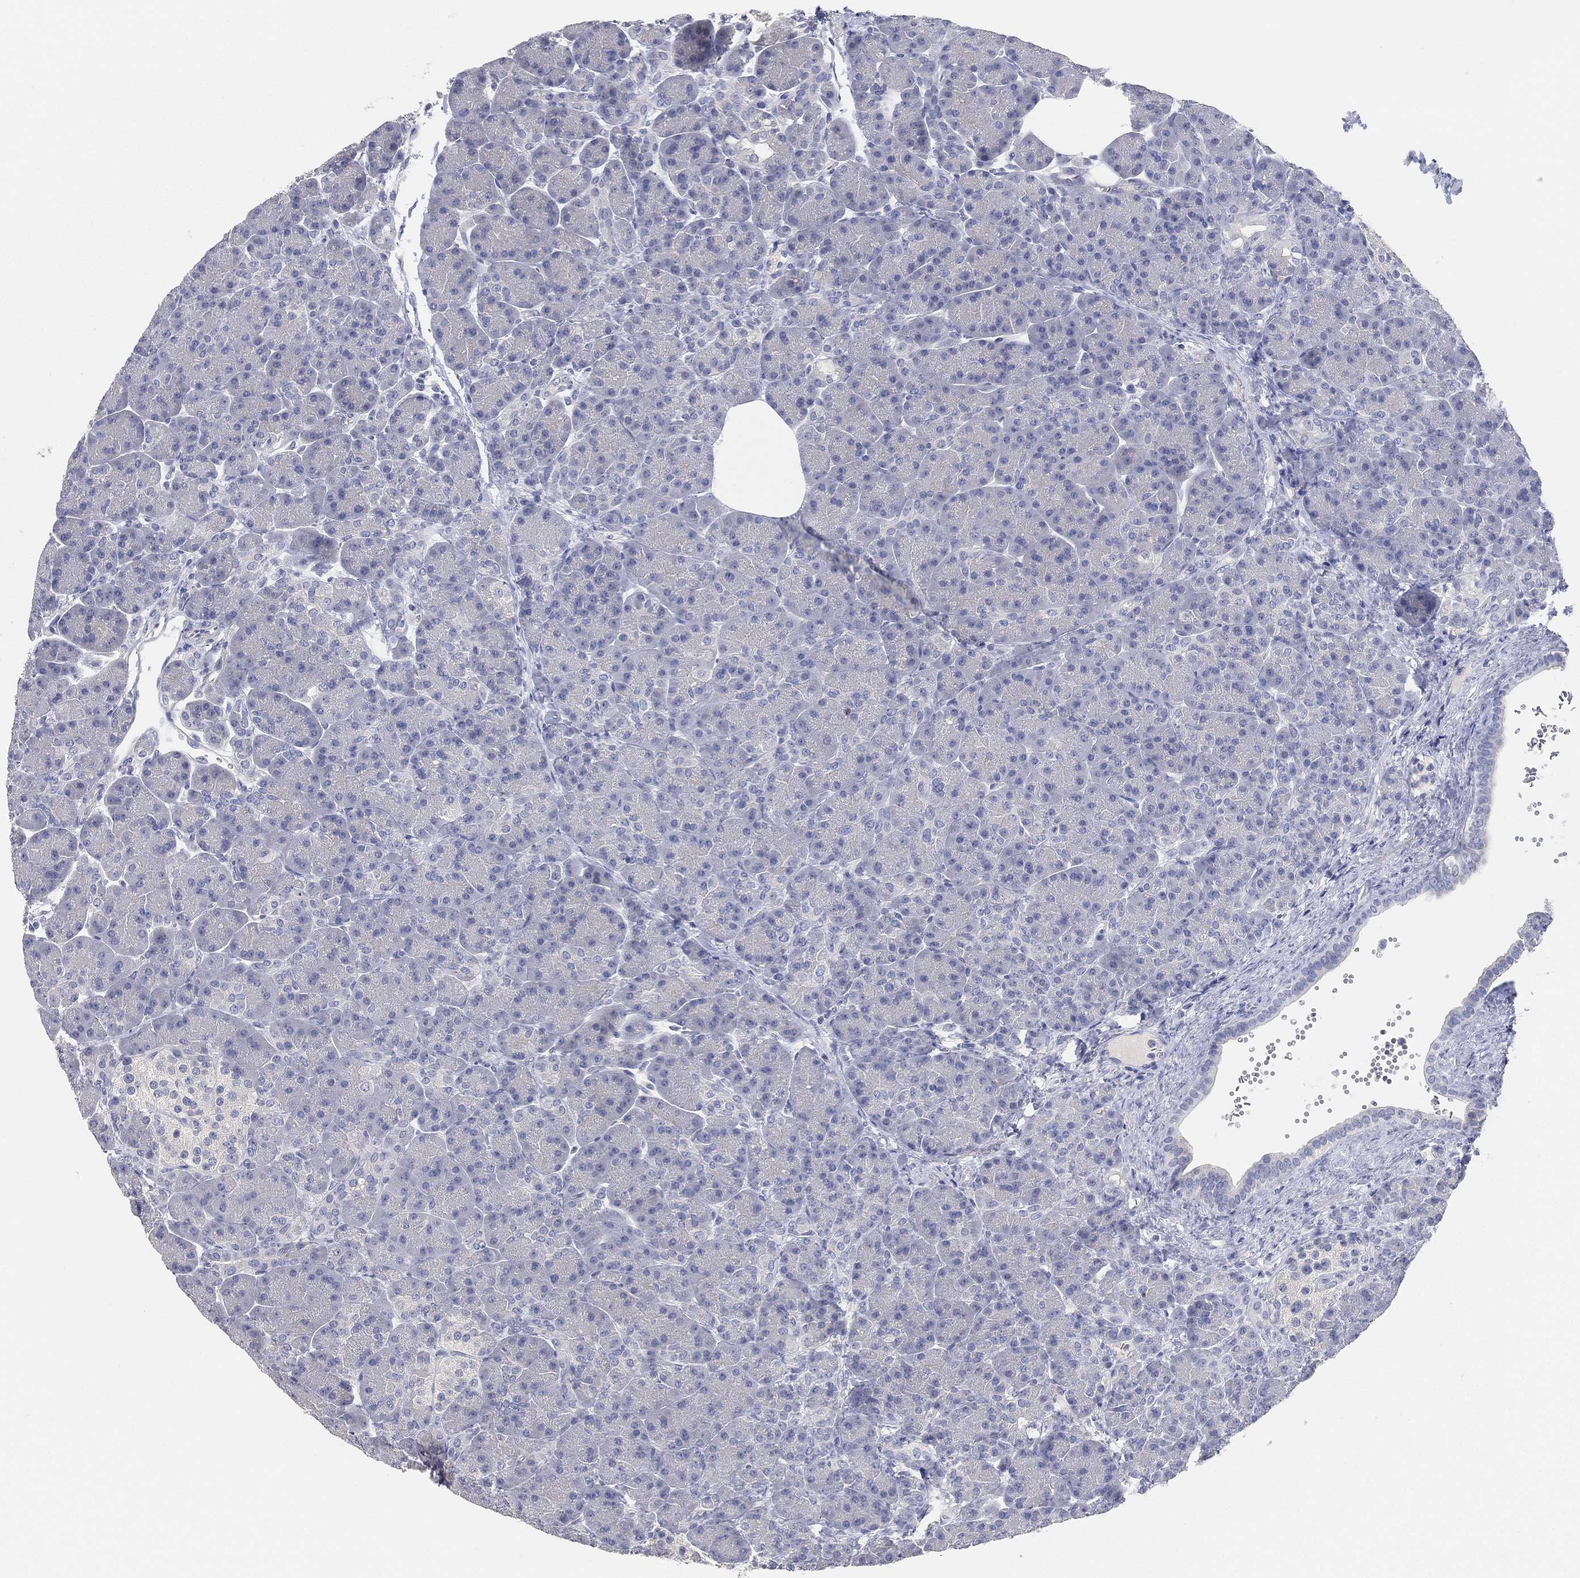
{"staining": {"intensity": "negative", "quantity": "none", "location": "none"}, "tissue": "pancreas", "cell_type": "Exocrine glandular cells", "image_type": "normal", "snomed": [{"axis": "morphology", "description": "Normal tissue, NOS"}, {"axis": "topography", "description": "Pancreas"}], "caption": "Immunohistochemistry (IHC) of benign human pancreas reveals no positivity in exocrine glandular cells.", "gene": "FAM187B", "patient": {"sex": "female", "age": 63}}